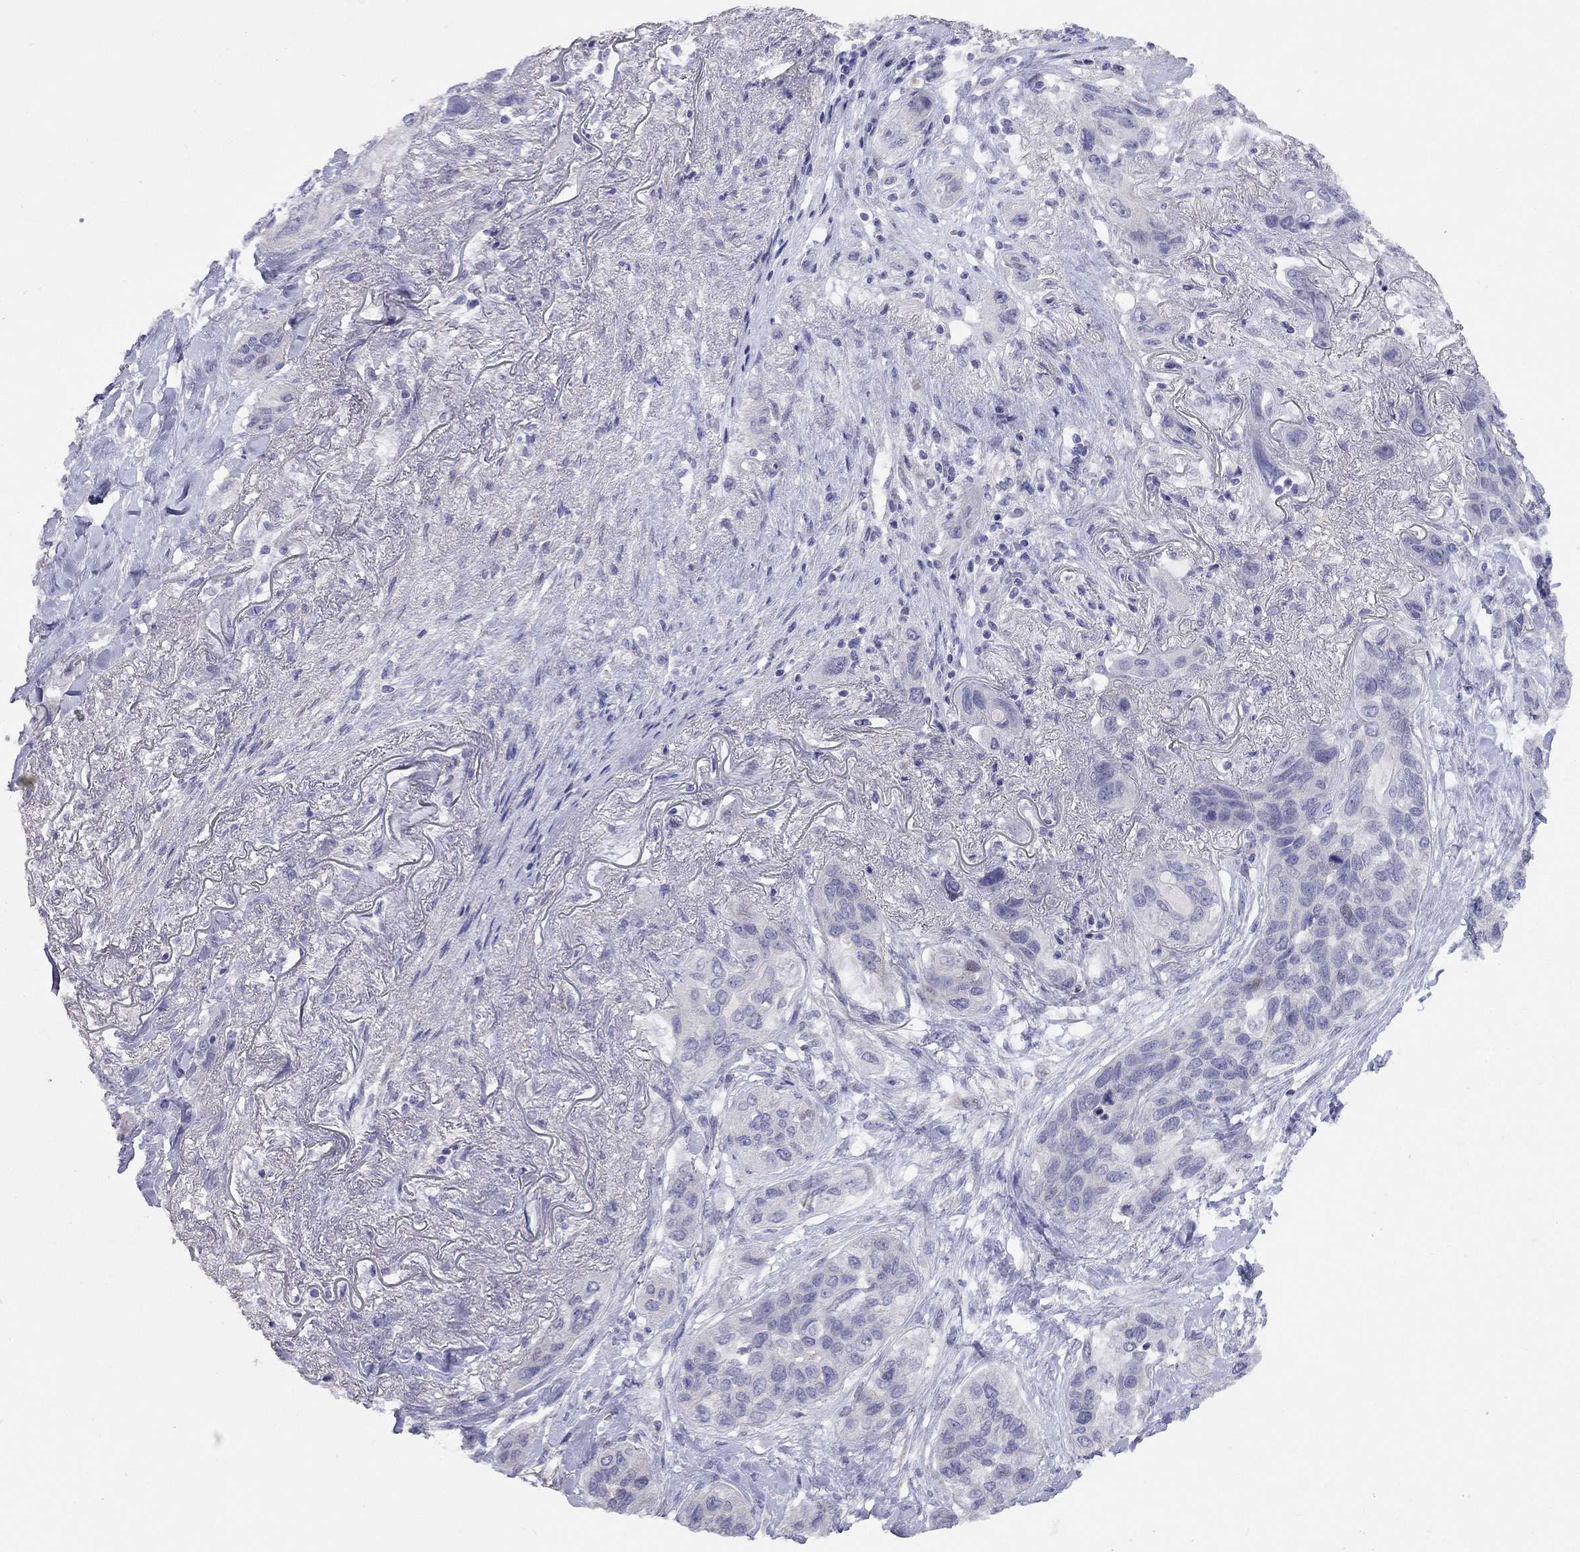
{"staining": {"intensity": "negative", "quantity": "none", "location": "none"}, "tissue": "lung cancer", "cell_type": "Tumor cells", "image_type": "cancer", "snomed": [{"axis": "morphology", "description": "Squamous cell carcinoma, NOS"}, {"axis": "topography", "description": "Lung"}], "caption": "Immunohistochemical staining of human lung squamous cell carcinoma reveals no significant positivity in tumor cells. (Stains: DAB immunohistochemistry with hematoxylin counter stain, Microscopy: brightfield microscopy at high magnification).", "gene": "SYTL2", "patient": {"sex": "female", "age": 70}}